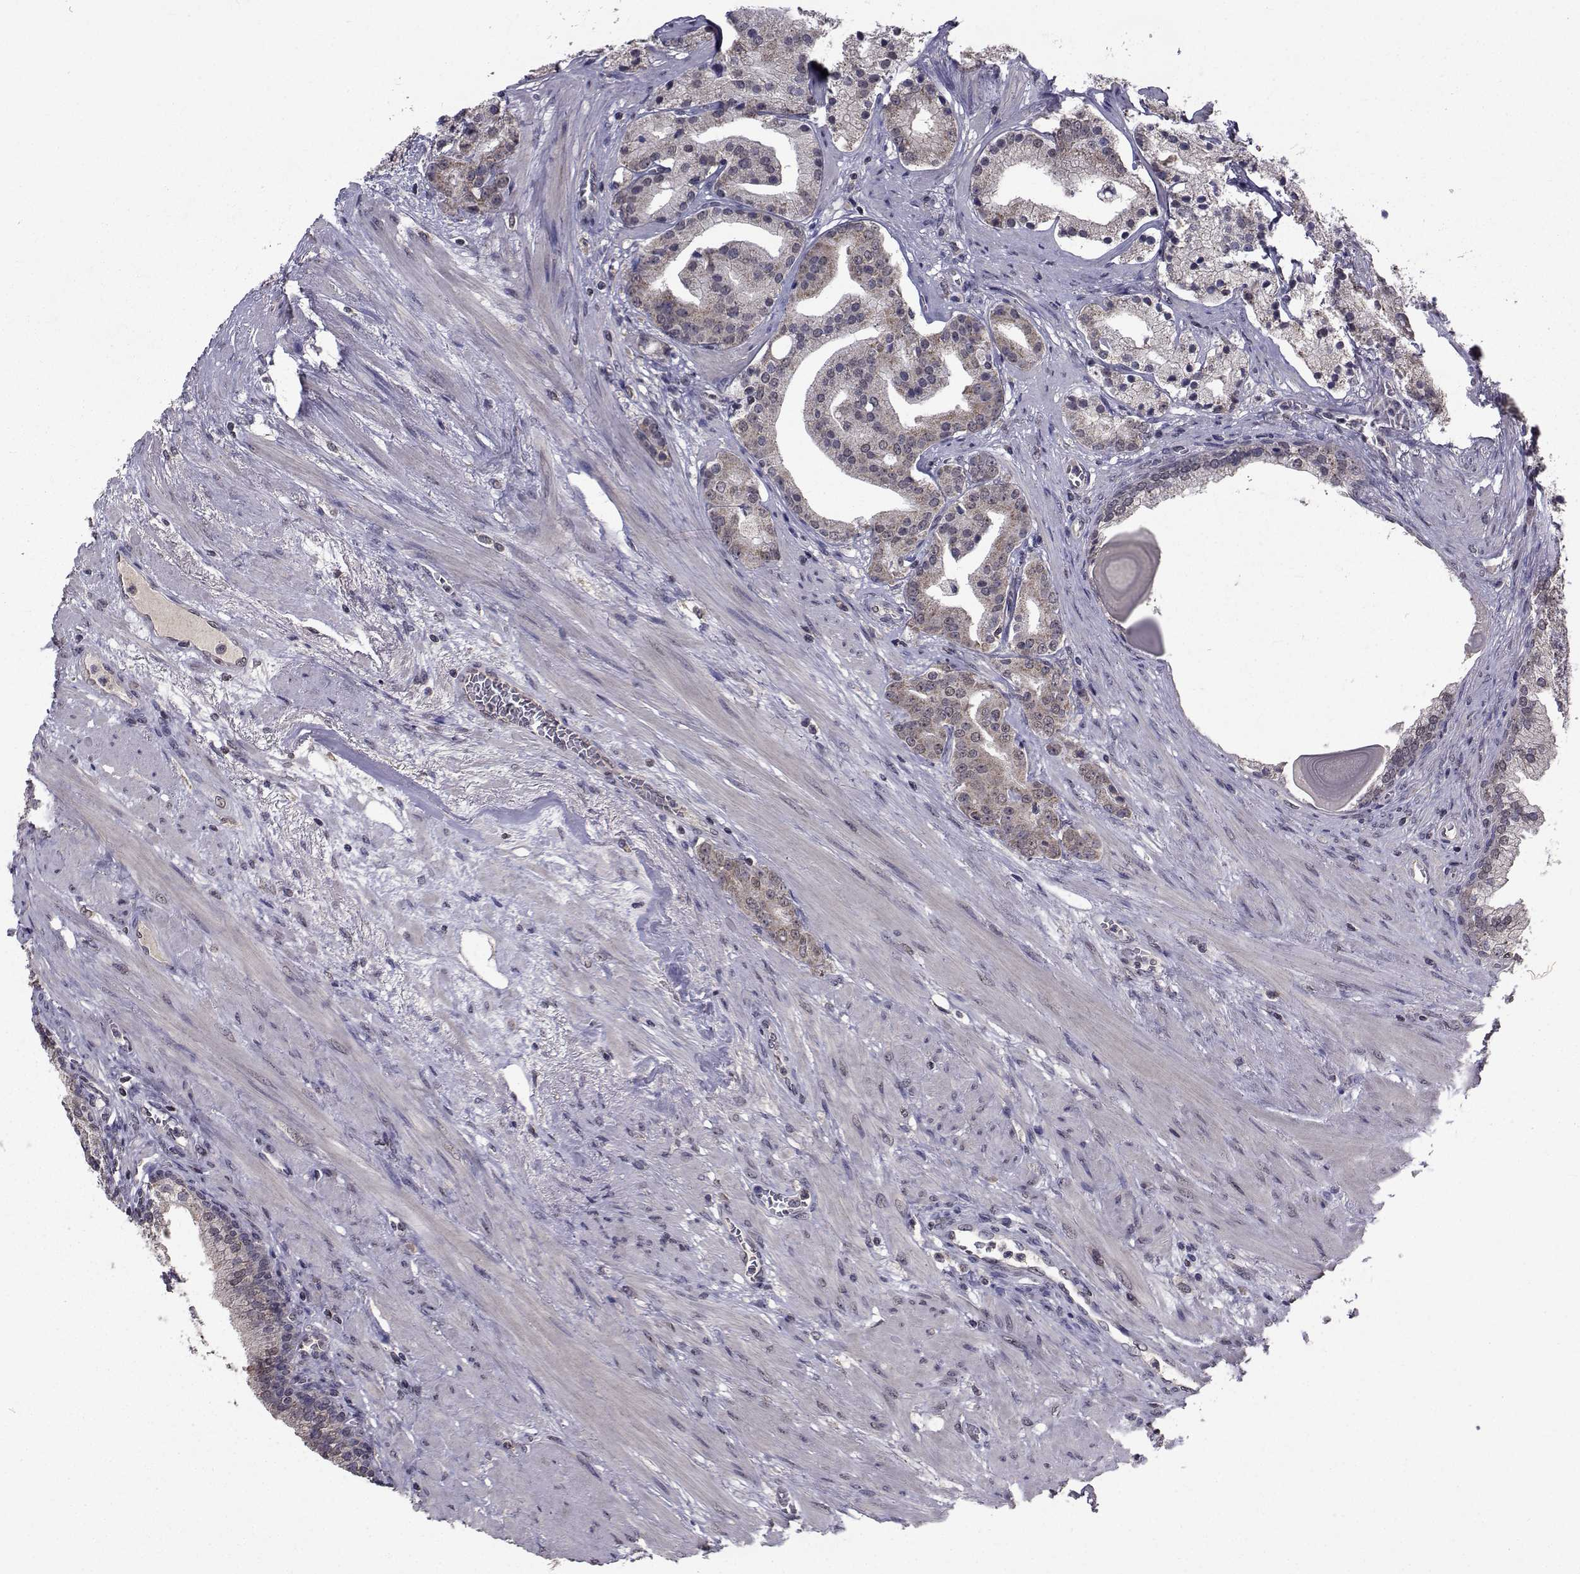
{"staining": {"intensity": "weak", "quantity": "25%-75%", "location": "cytoplasmic/membranous"}, "tissue": "prostate cancer", "cell_type": "Tumor cells", "image_type": "cancer", "snomed": [{"axis": "morphology", "description": "Adenocarcinoma, NOS"}, {"axis": "topography", "description": "Prostate"}], "caption": "The histopathology image displays immunohistochemical staining of adenocarcinoma (prostate). There is weak cytoplasmic/membranous staining is appreciated in about 25%-75% of tumor cells.", "gene": "CYP2S1", "patient": {"sex": "male", "age": 69}}